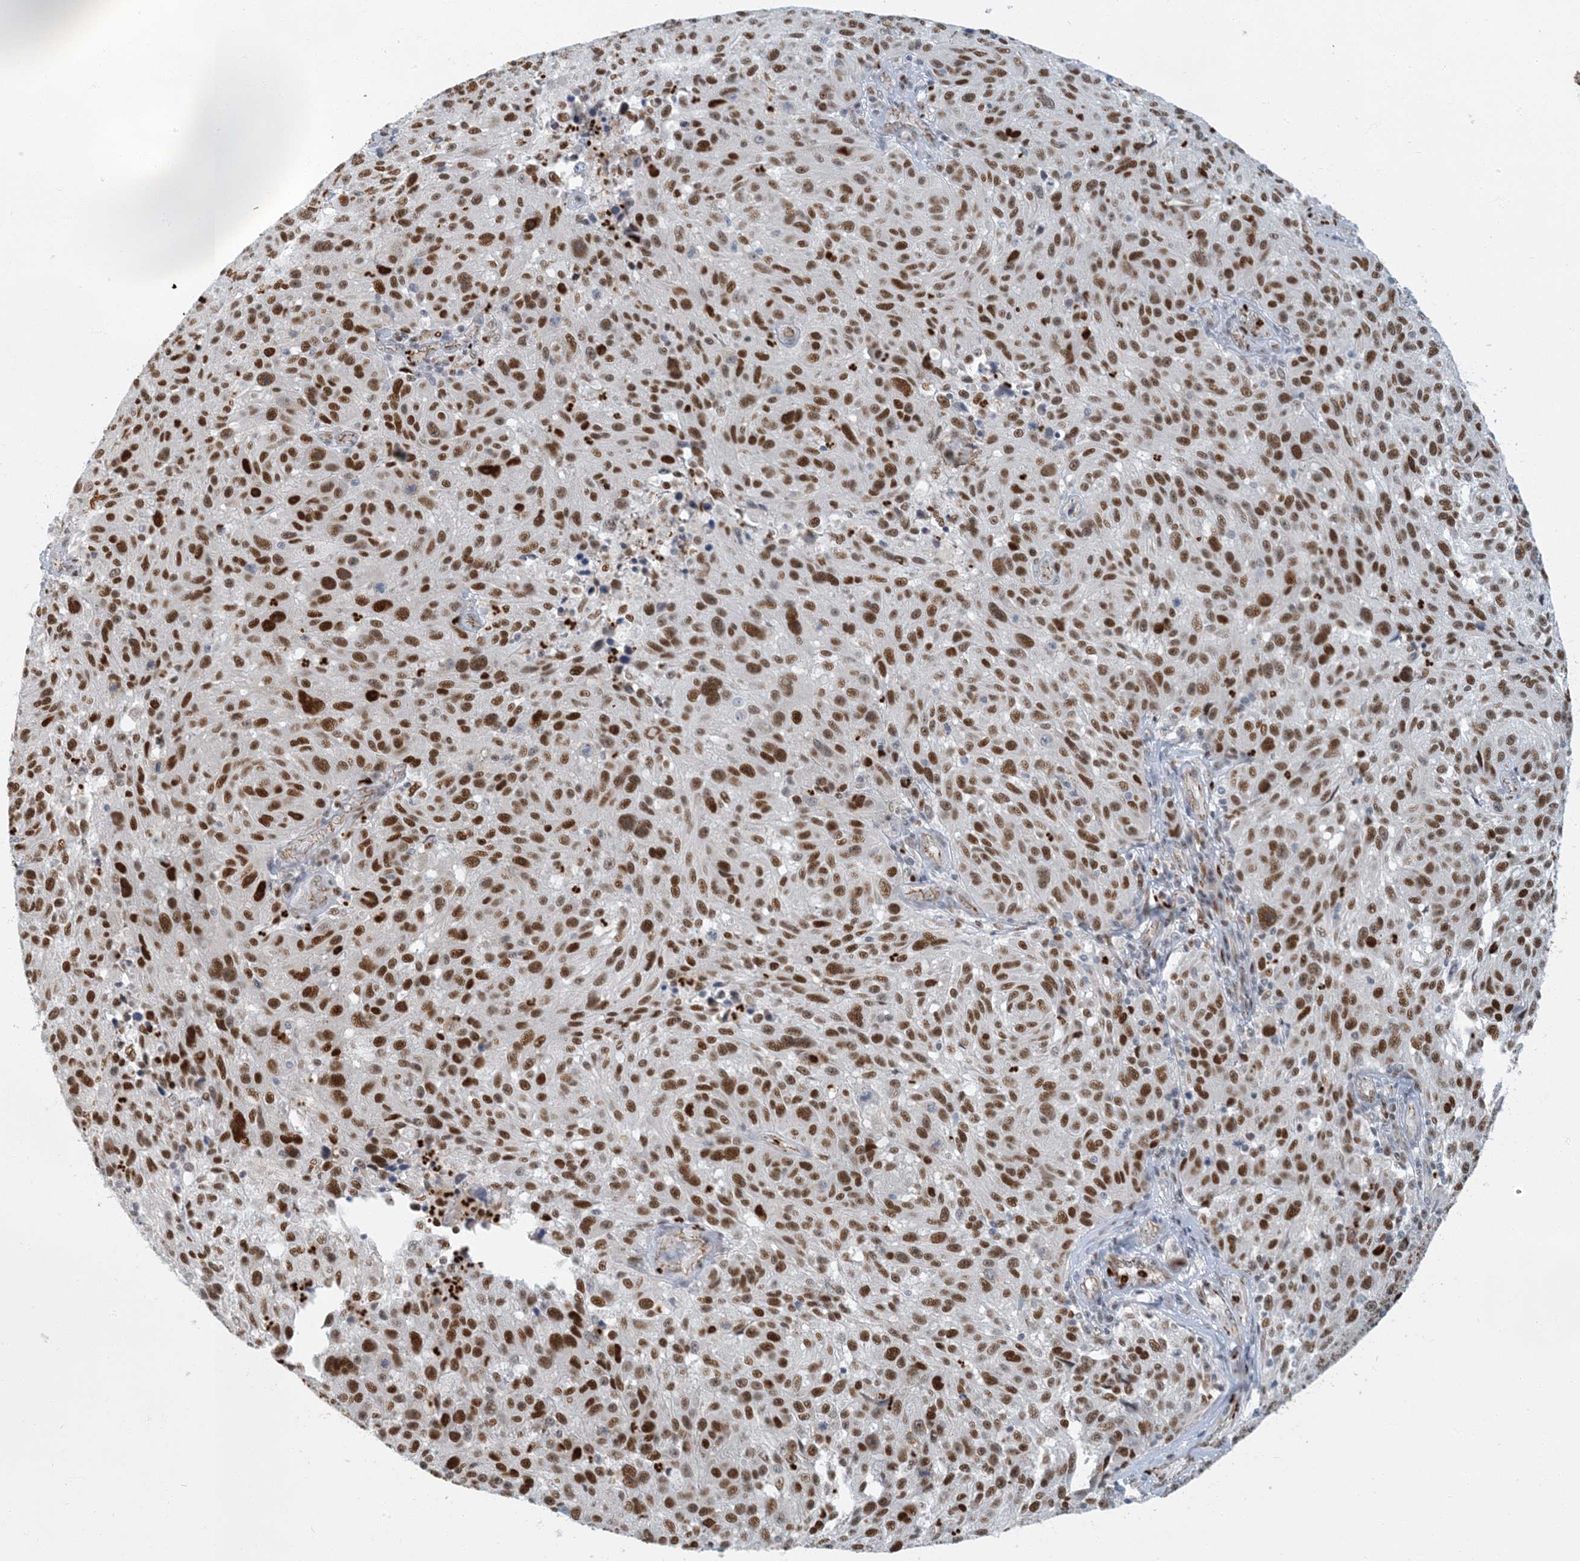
{"staining": {"intensity": "moderate", "quantity": ">75%", "location": "nuclear"}, "tissue": "melanoma", "cell_type": "Tumor cells", "image_type": "cancer", "snomed": [{"axis": "morphology", "description": "Malignant melanoma, NOS"}, {"axis": "topography", "description": "Skin"}], "caption": "Immunohistochemical staining of melanoma exhibits moderate nuclear protein expression in about >75% of tumor cells. The protein is stained brown, and the nuclei are stained in blue (DAB (3,3'-diaminobenzidine) IHC with brightfield microscopy, high magnification).", "gene": "AK9", "patient": {"sex": "male", "age": 53}}